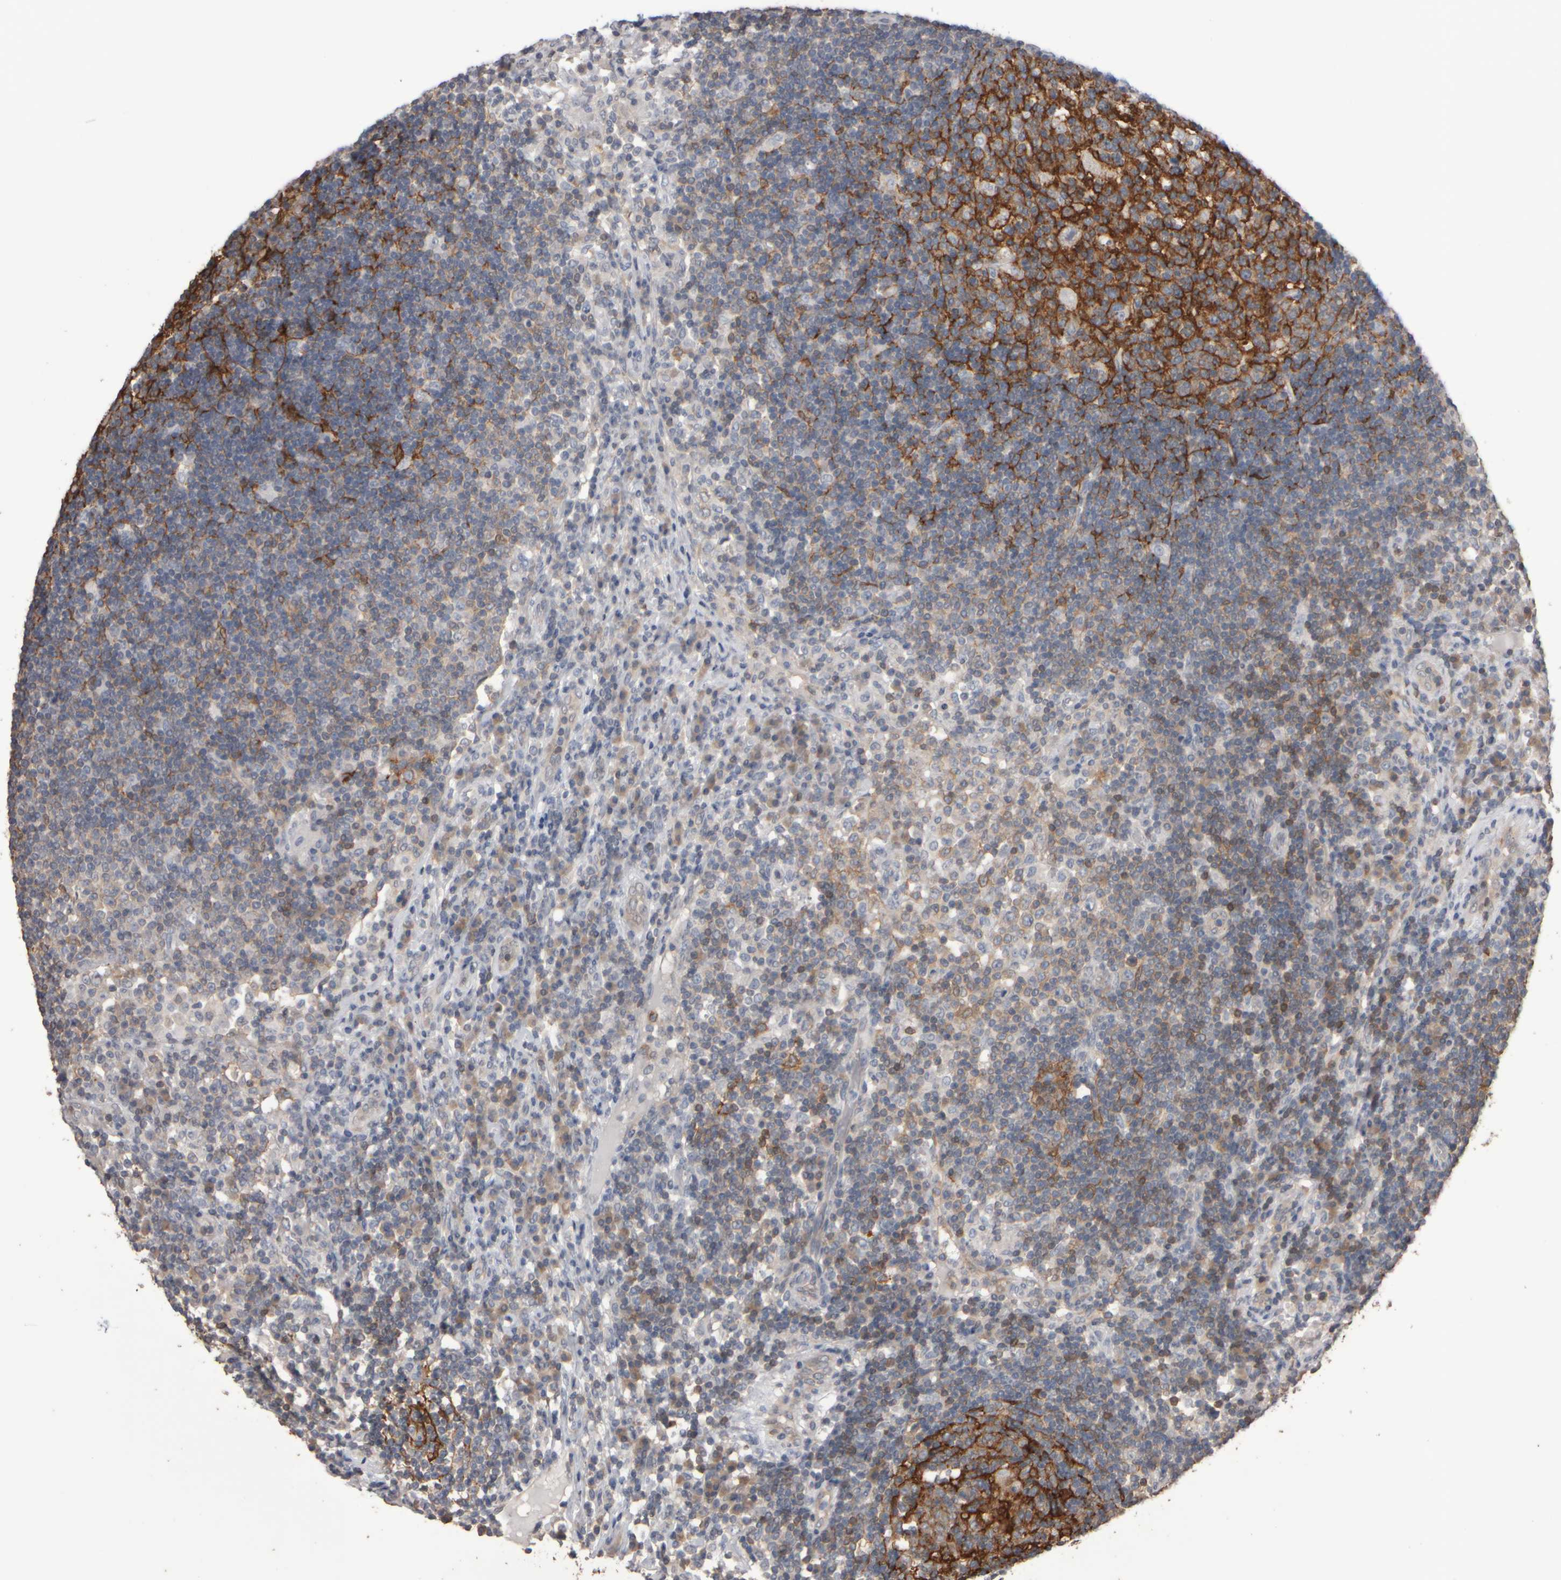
{"staining": {"intensity": "moderate", "quantity": "<25%", "location": "cytoplasmic/membranous"}, "tissue": "lymph node", "cell_type": "Germinal center cells", "image_type": "normal", "snomed": [{"axis": "morphology", "description": "Normal tissue, NOS"}, {"axis": "topography", "description": "Lymph node"}], "caption": "IHC micrograph of benign lymph node stained for a protein (brown), which demonstrates low levels of moderate cytoplasmic/membranous staining in about <25% of germinal center cells.", "gene": "EPHX2", "patient": {"sex": "female", "age": 53}}